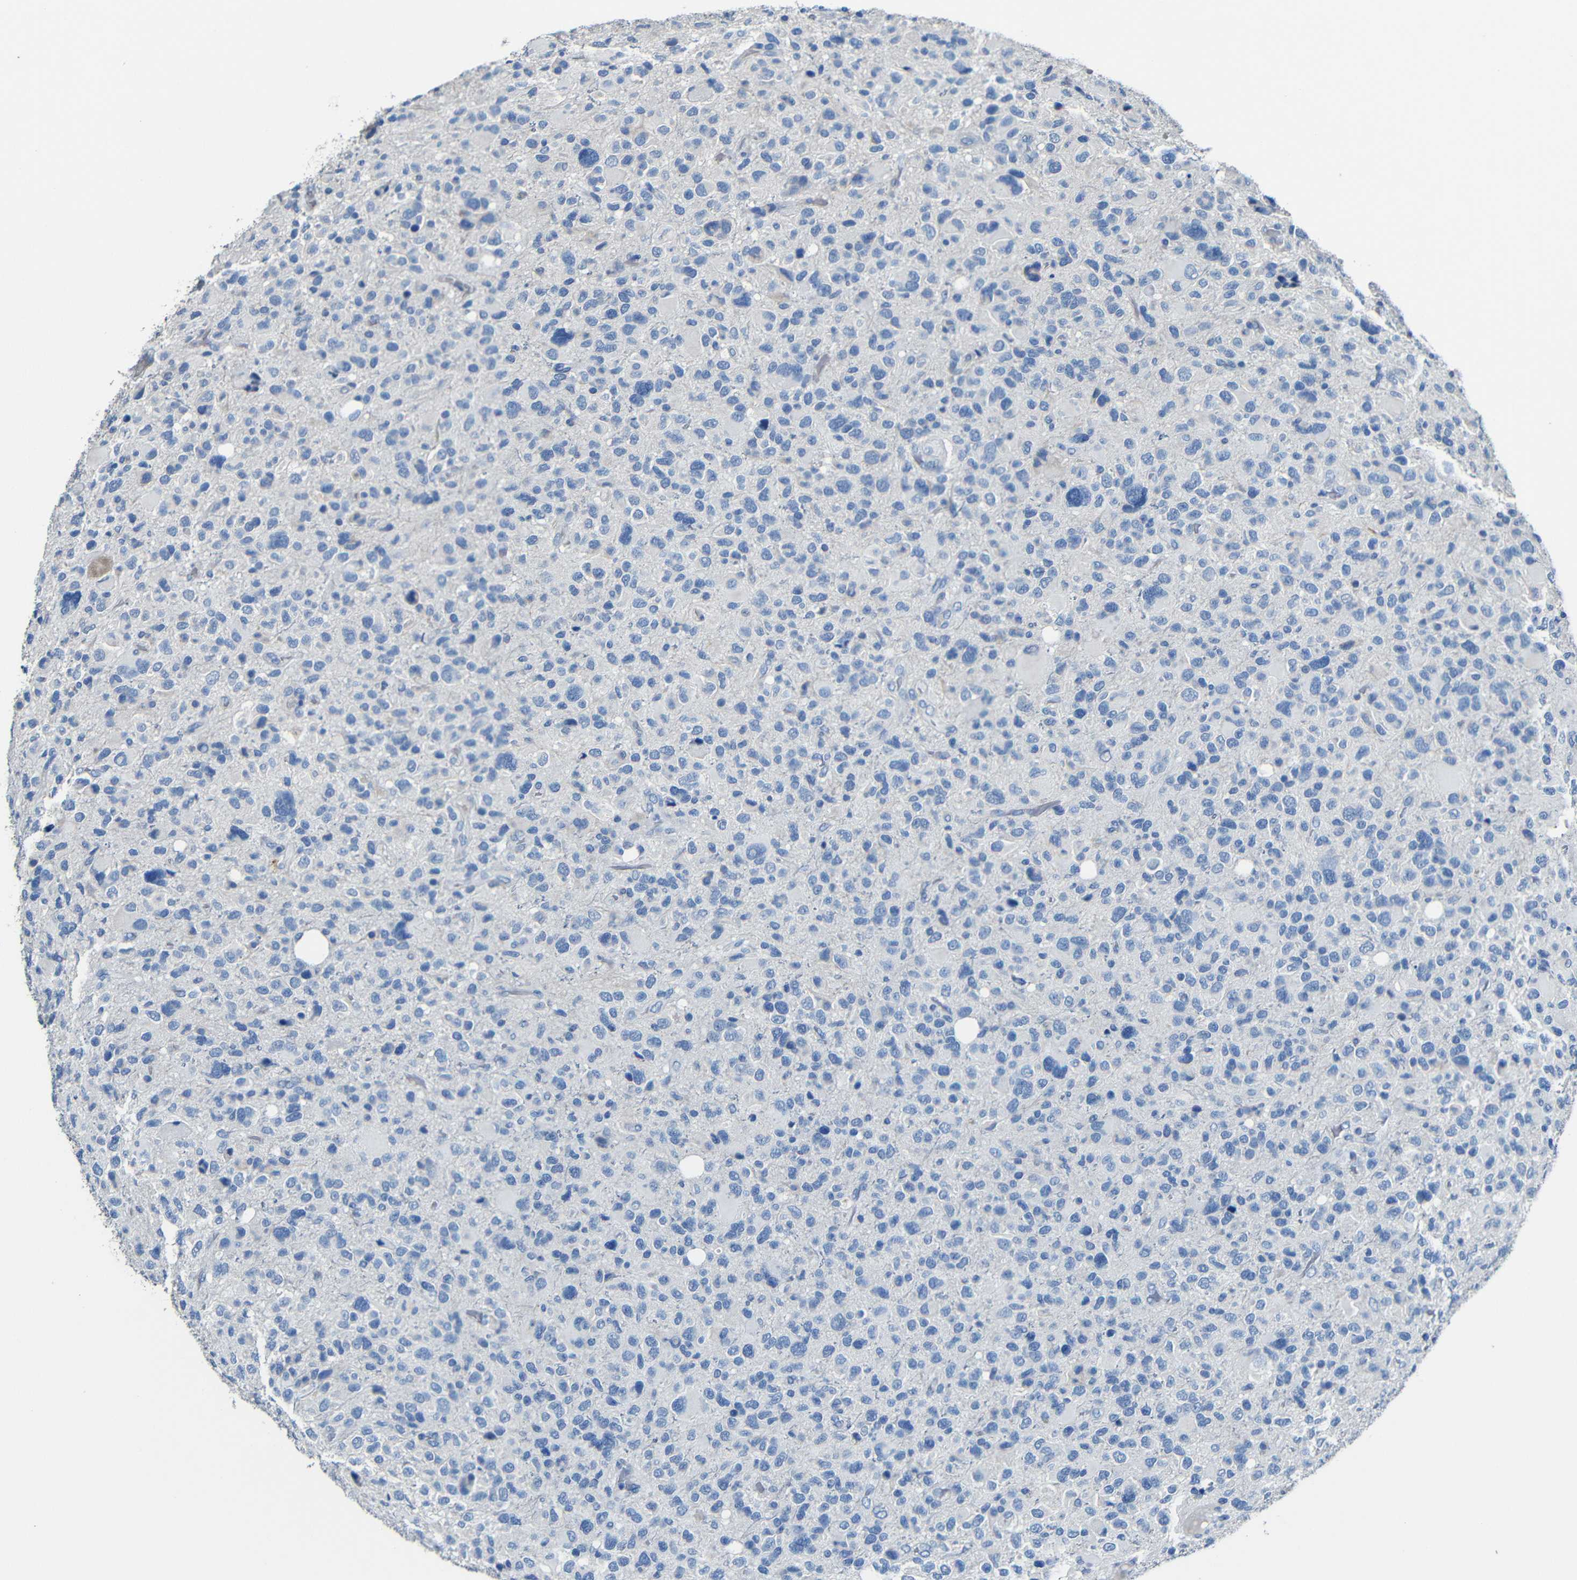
{"staining": {"intensity": "negative", "quantity": "none", "location": "none"}, "tissue": "glioma", "cell_type": "Tumor cells", "image_type": "cancer", "snomed": [{"axis": "morphology", "description": "Glioma, malignant, High grade"}, {"axis": "topography", "description": "Brain"}], "caption": "High power microscopy histopathology image of an immunohistochemistry (IHC) image of malignant glioma (high-grade), revealing no significant staining in tumor cells.", "gene": "ACKR2", "patient": {"sex": "male", "age": 48}}